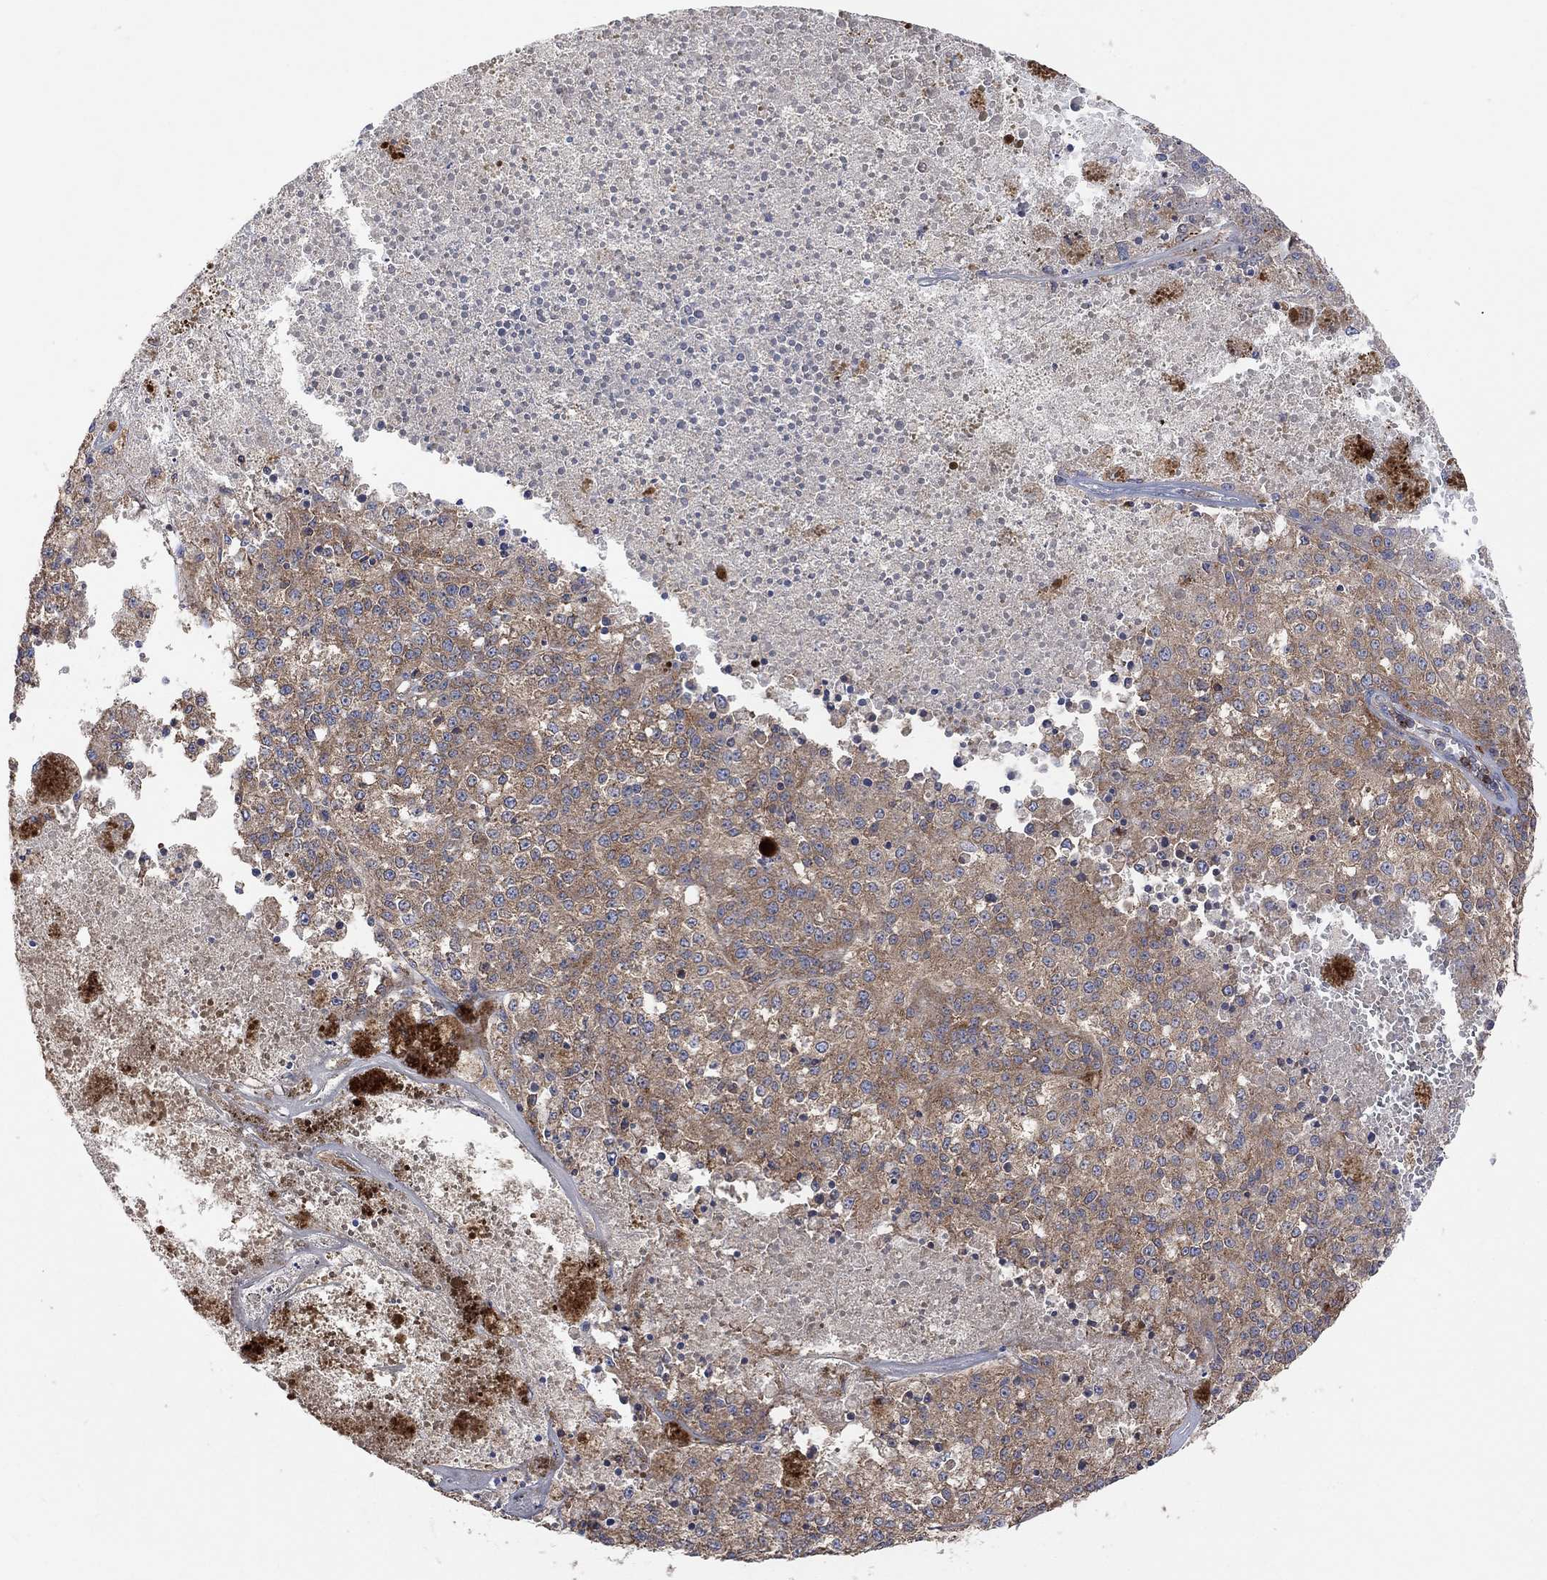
{"staining": {"intensity": "weak", "quantity": "25%-75%", "location": "cytoplasmic/membranous"}, "tissue": "melanoma", "cell_type": "Tumor cells", "image_type": "cancer", "snomed": [{"axis": "morphology", "description": "Malignant melanoma, Metastatic site"}, {"axis": "topography", "description": "Lymph node"}], "caption": "Malignant melanoma (metastatic site) tissue shows weak cytoplasmic/membranous staining in about 25%-75% of tumor cells, visualized by immunohistochemistry.", "gene": "BLOC1S3", "patient": {"sex": "female", "age": 64}}